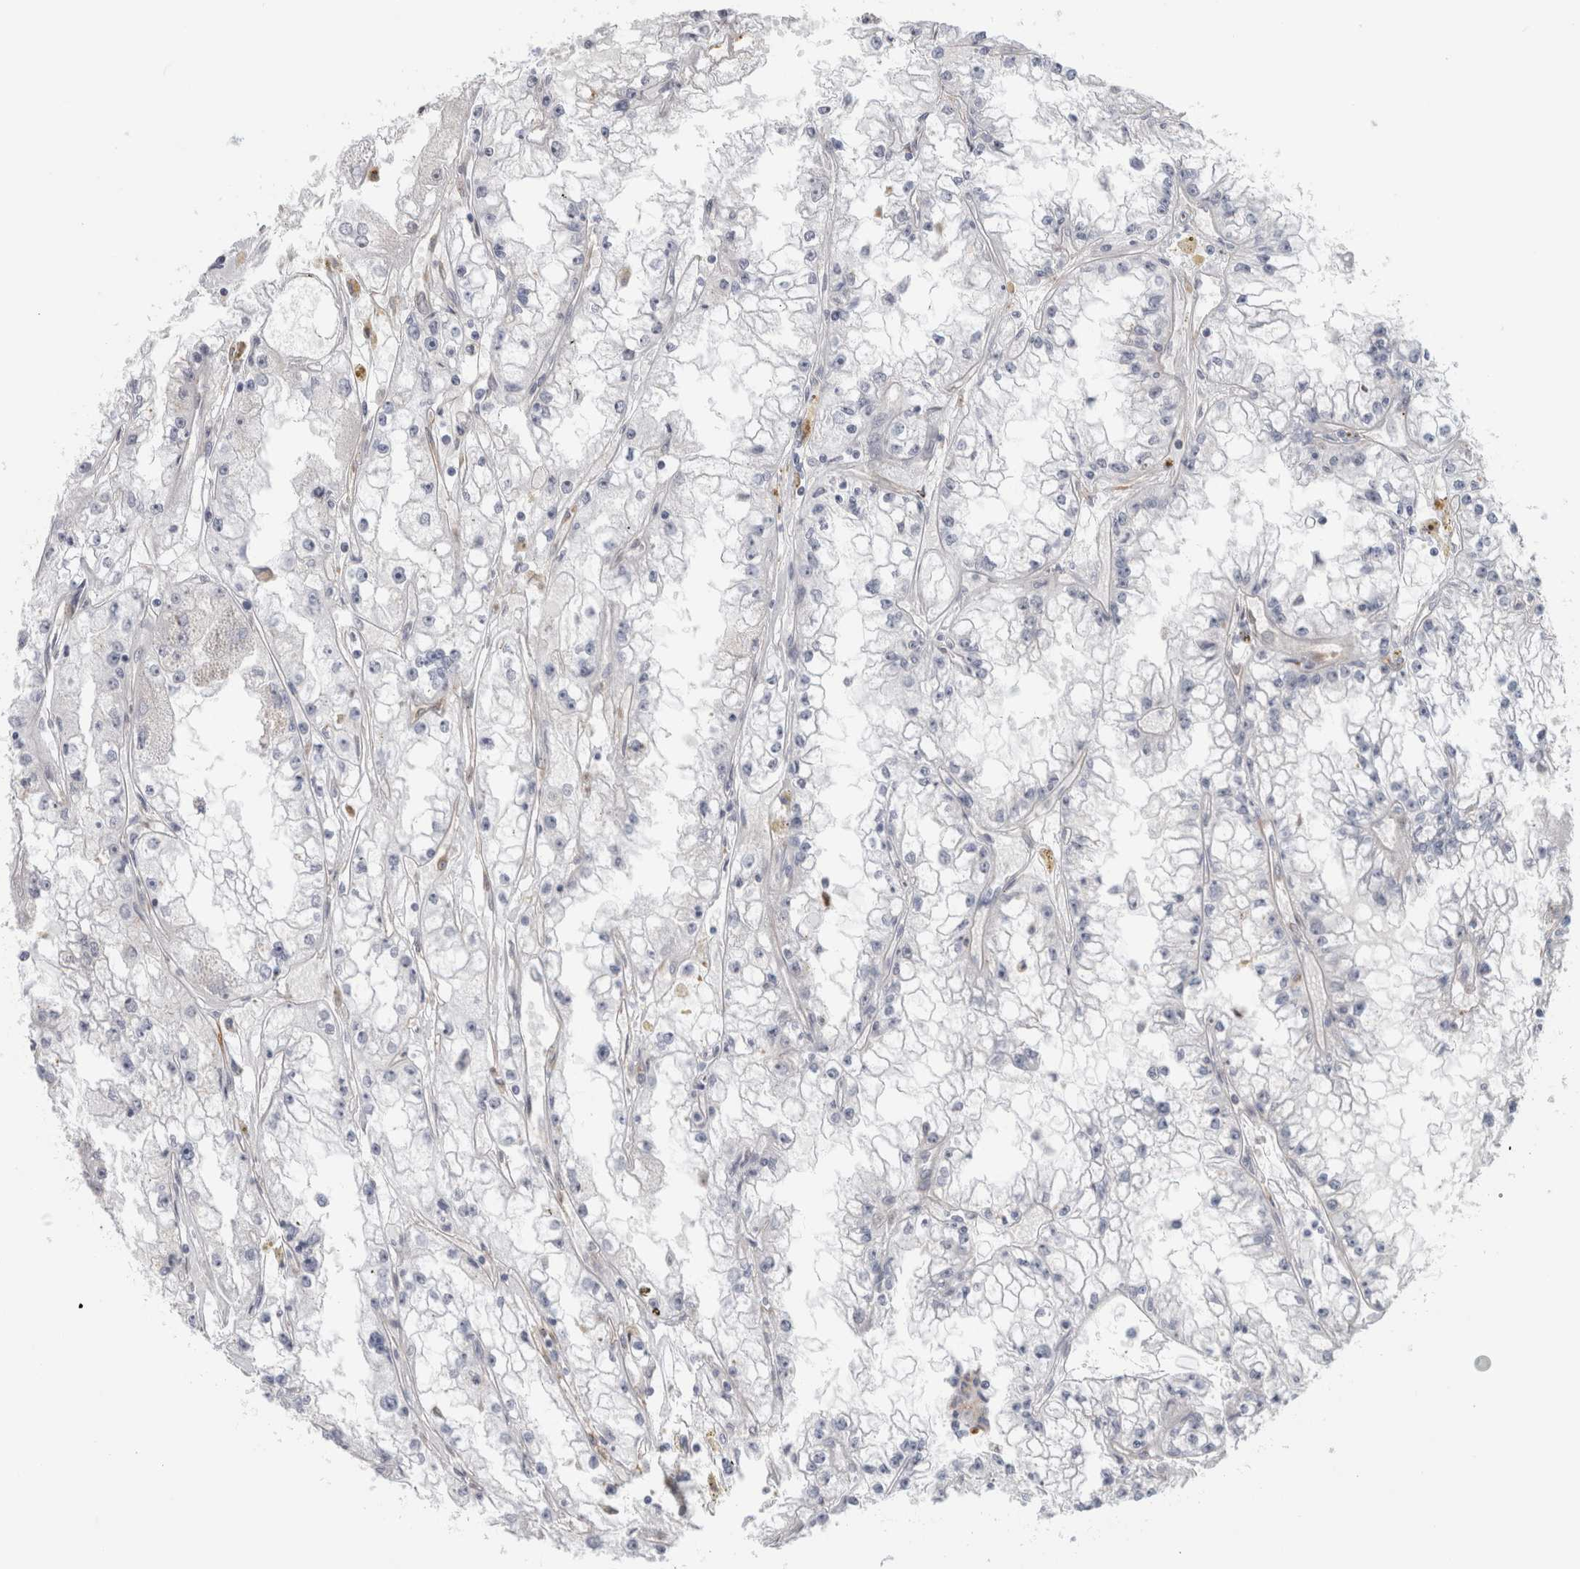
{"staining": {"intensity": "negative", "quantity": "none", "location": "none"}, "tissue": "renal cancer", "cell_type": "Tumor cells", "image_type": "cancer", "snomed": [{"axis": "morphology", "description": "Adenocarcinoma, NOS"}, {"axis": "topography", "description": "Kidney"}], "caption": "IHC histopathology image of renal cancer stained for a protein (brown), which reveals no positivity in tumor cells. (IHC, brightfield microscopy, high magnification).", "gene": "ANKMY1", "patient": {"sex": "male", "age": 56}}